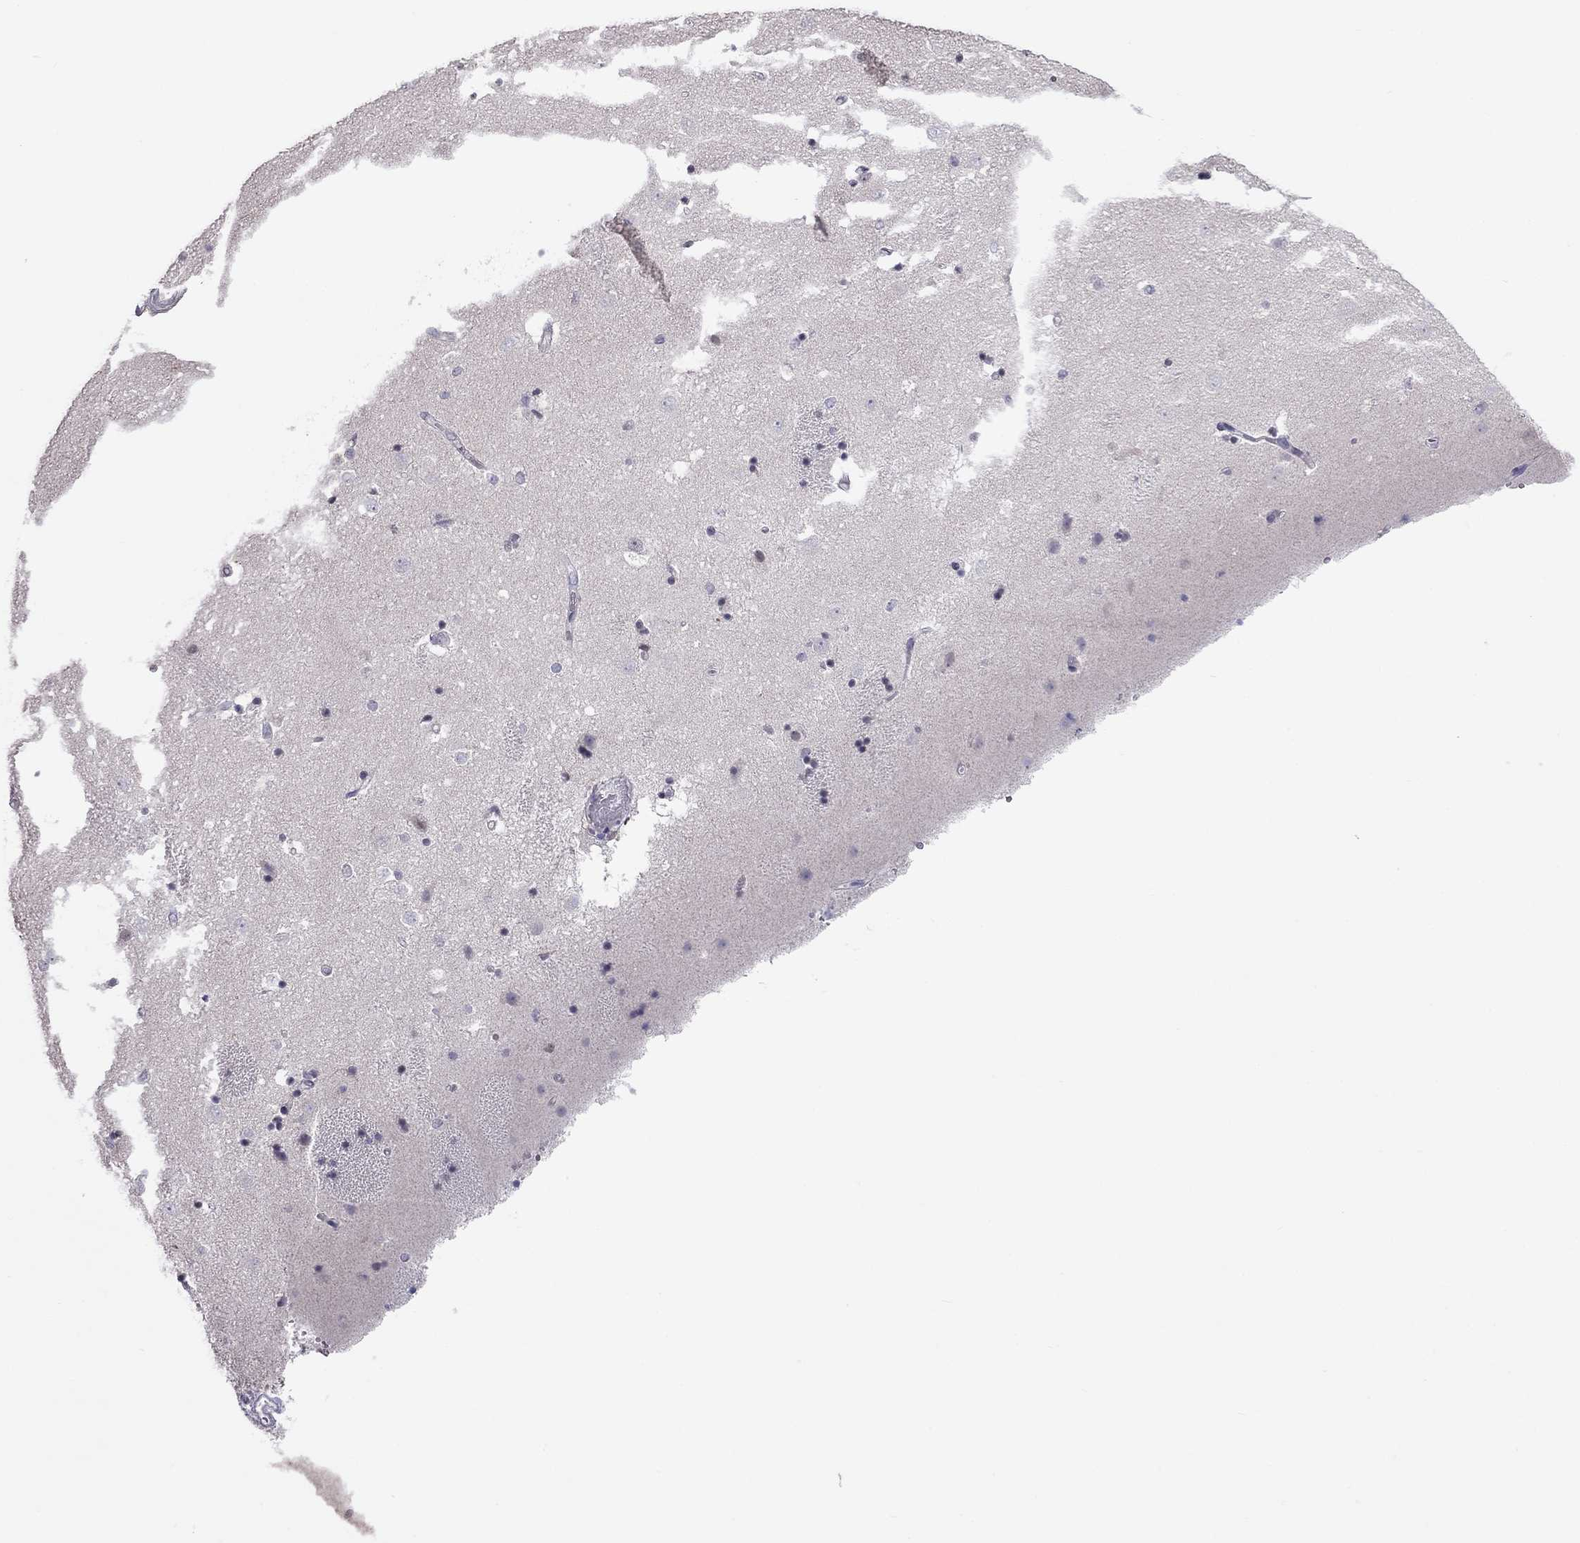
{"staining": {"intensity": "negative", "quantity": "none", "location": "none"}, "tissue": "caudate", "cell_type": "Glial cells", "image_type": "normal", "snomed": [{"axis": "morphology", "description": "Normal tissue, NOS"}, {"axis": "topography", "description": "Lateral ventricle wall"}], "caption": "Immunohistochemistry photomicrograph of unremarkable human caudate stained for a protein (brown), which shows no expression in glial cells.", "gene": "PPP1R3A", "patient": {"sex": "male", "age": 51}}